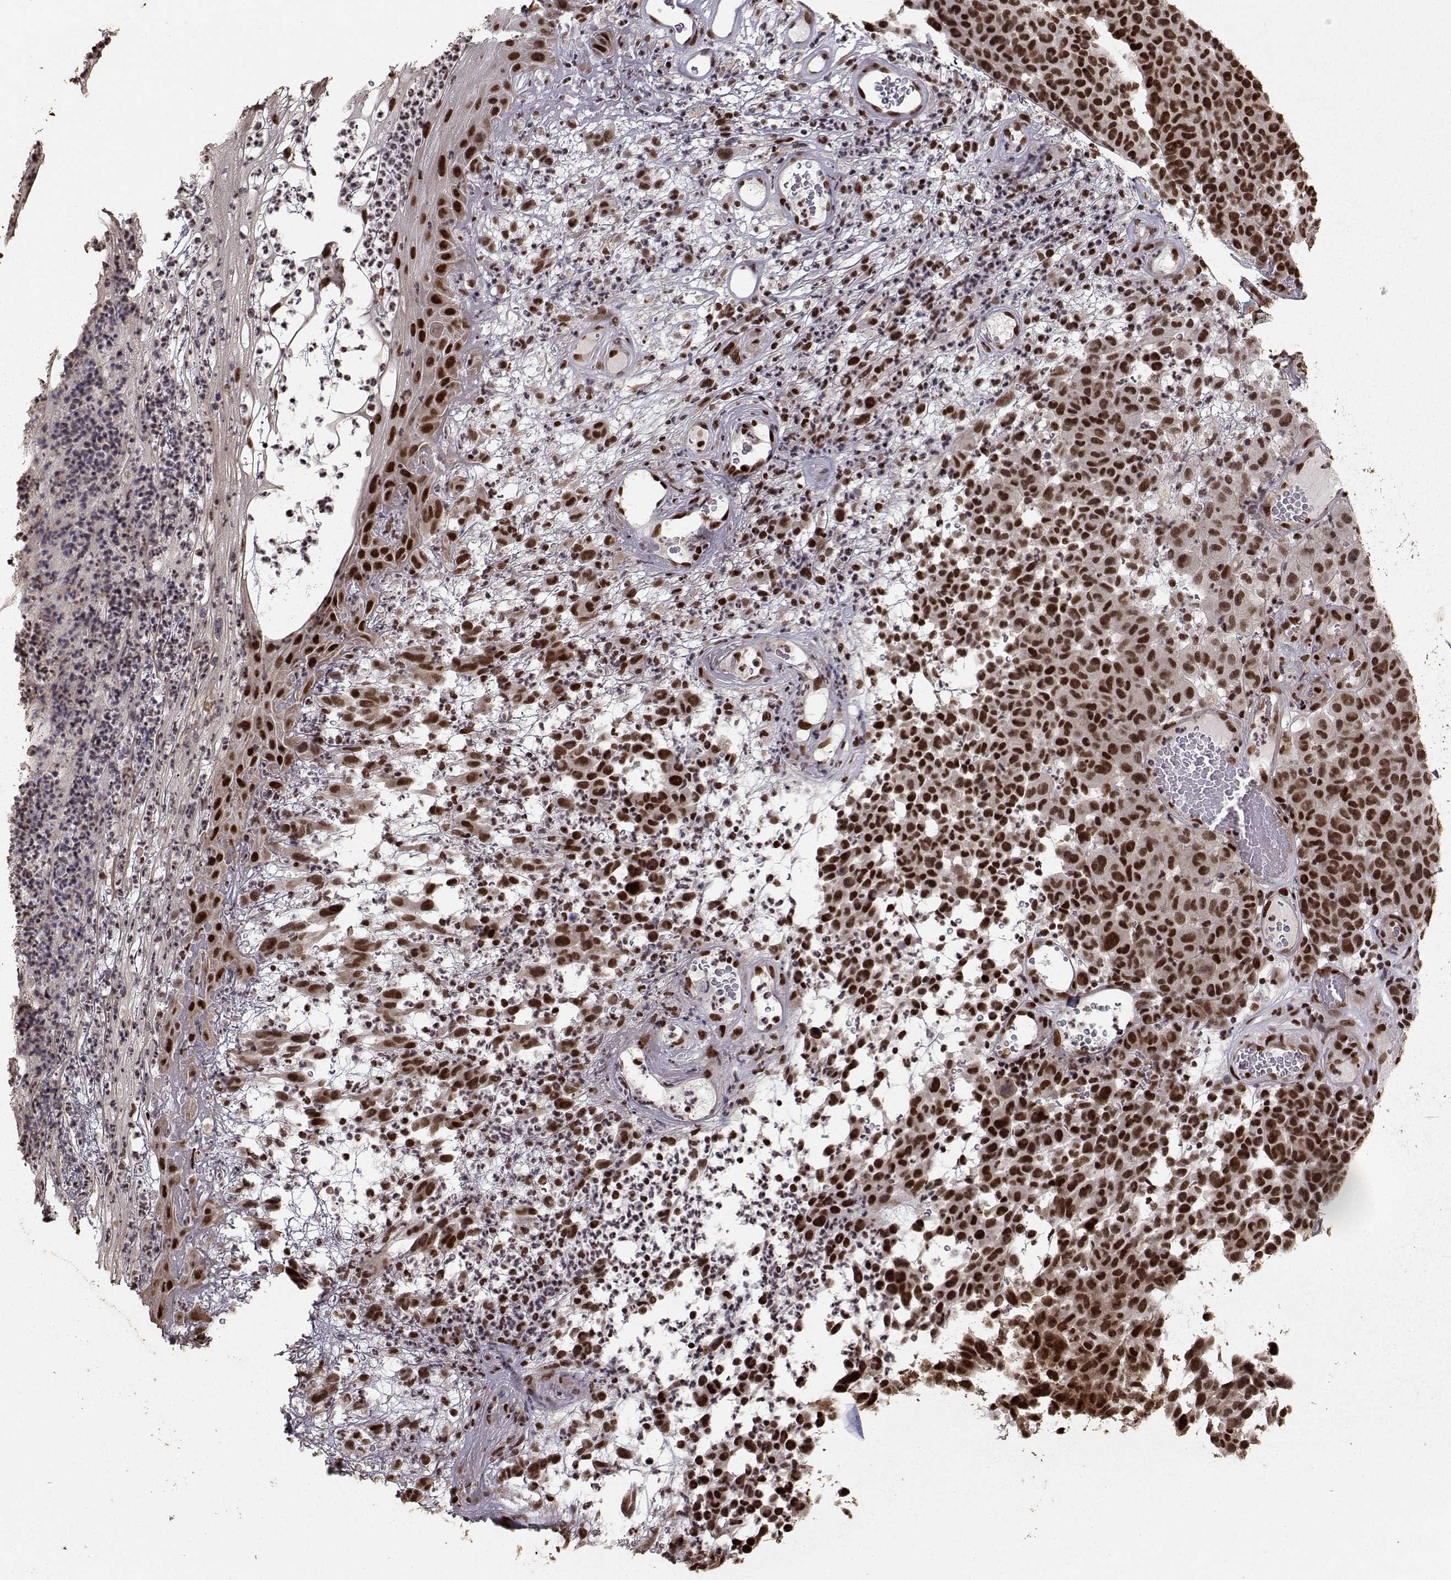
{"staining": {"intensity": "strong", "quantity": ">75%", "location": "cytoplasmic/membranous,nuclear"}, "tissue": "melanoma", "cell_type": "Tumor cells", "image_type": "cancer", "snomed": [{"axis": "morphology", "description": "Malignant melanoma, NOS"}, {"axis": "topography", "description": "Skin"}], "caption": "A brown stain highlights strong cytoplasmic/membranous and nuclear positivity of a protein in human melanoma tumor cells.", "gene": "SF1", "patient": {"sex": "male", "age": 59}}